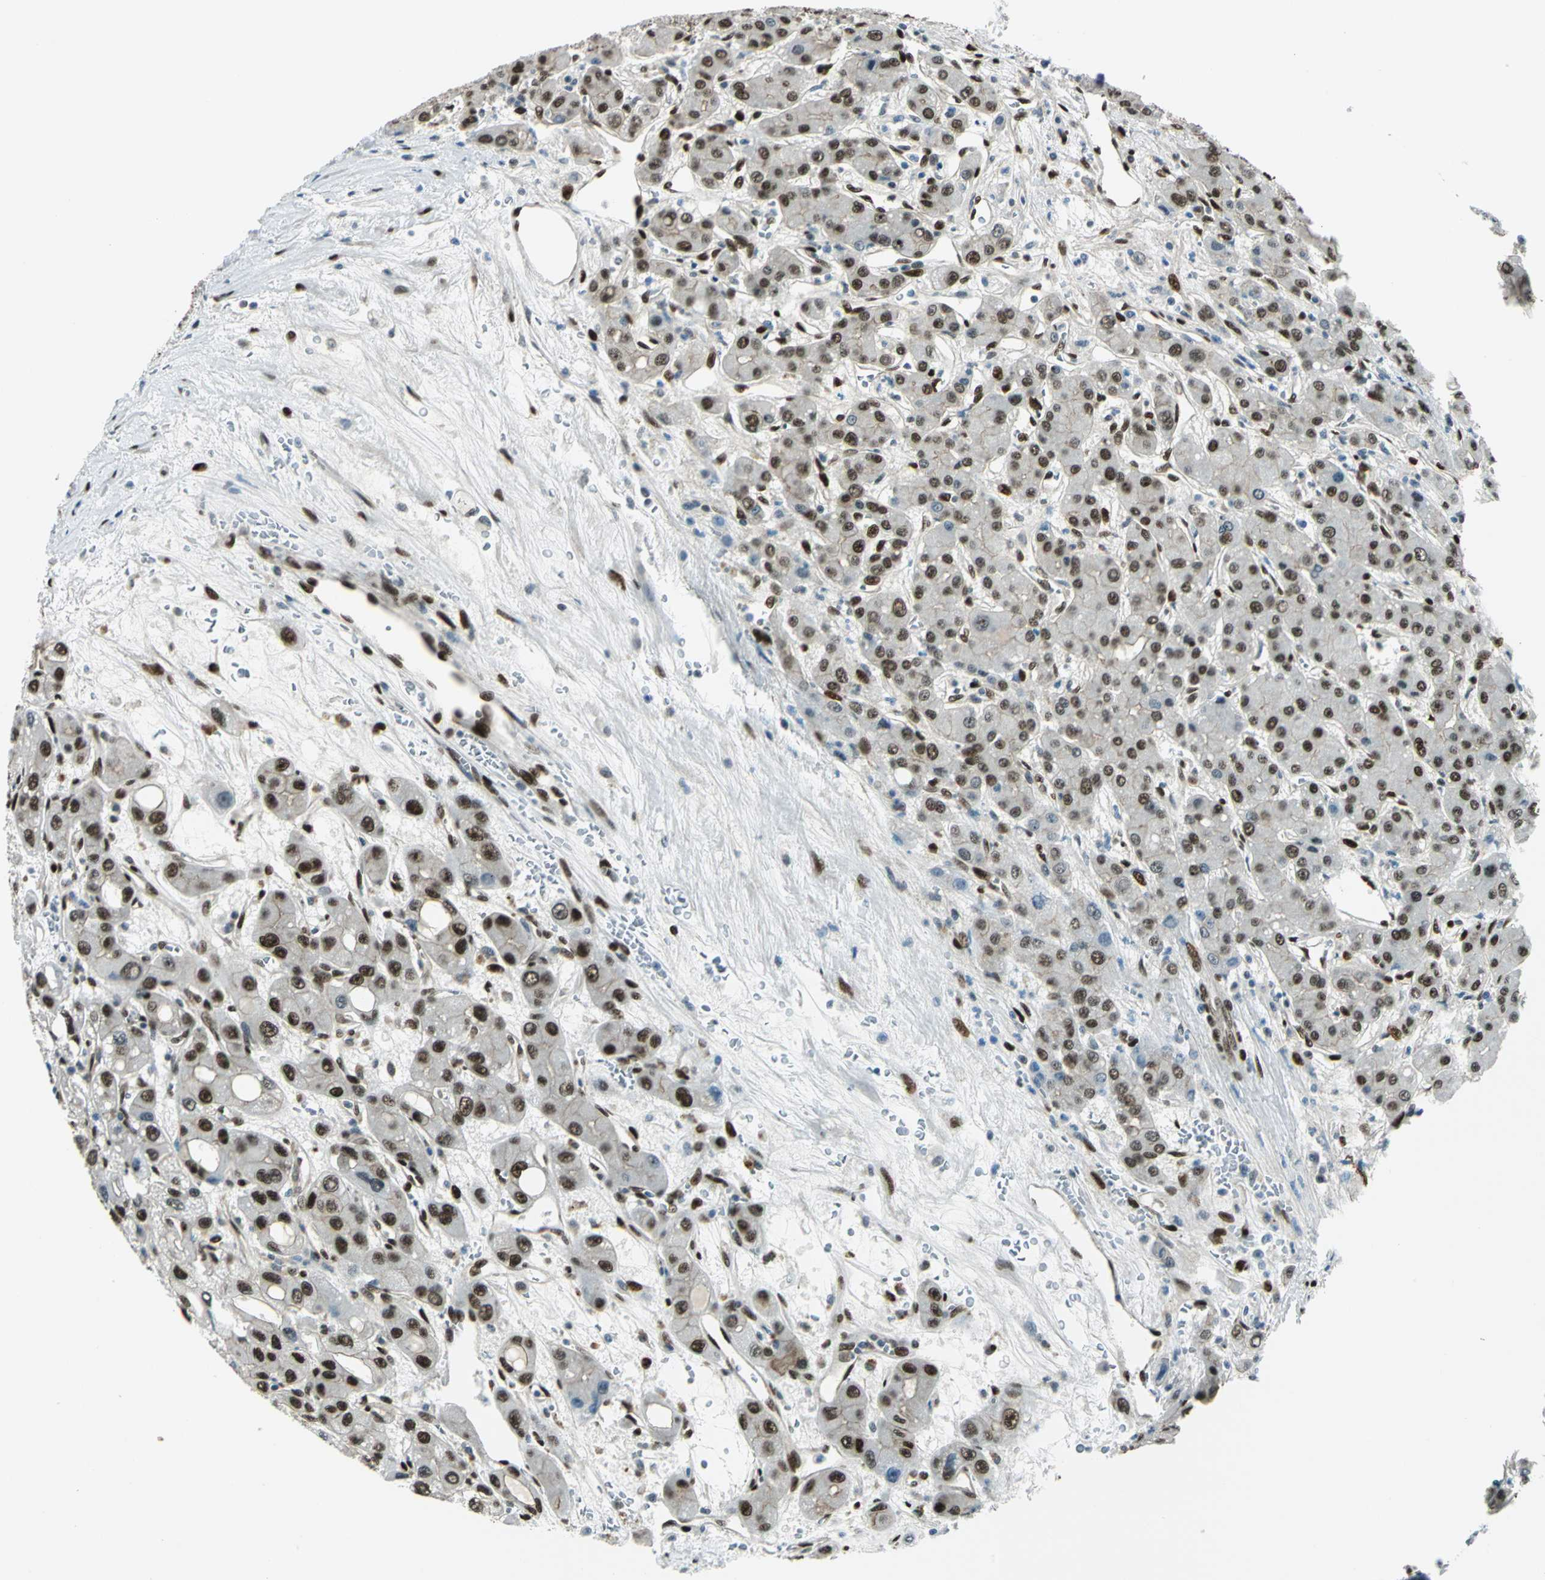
{"staining": {"intensity": "strong", "quantity": ">75%", "location": "nuclear"}, "tissue": "liver cancer", "cell_type": "Tumor cells", "image_type": "cancer", "snomed": [{"axis": "morphology", "description": "Carcinoma, Hepatocellular, NOS"}, {"axis": "topography", "description": "Liver"}], "caption": "Approximately >75% of tumor cells in human liver cancer (hepatocellular carcinoma) show strong nuclear protein staining as visualized by brown immunohistochemical staining.", "gene": "NFIA", "patient": {"sex": "male", "age": 55}}